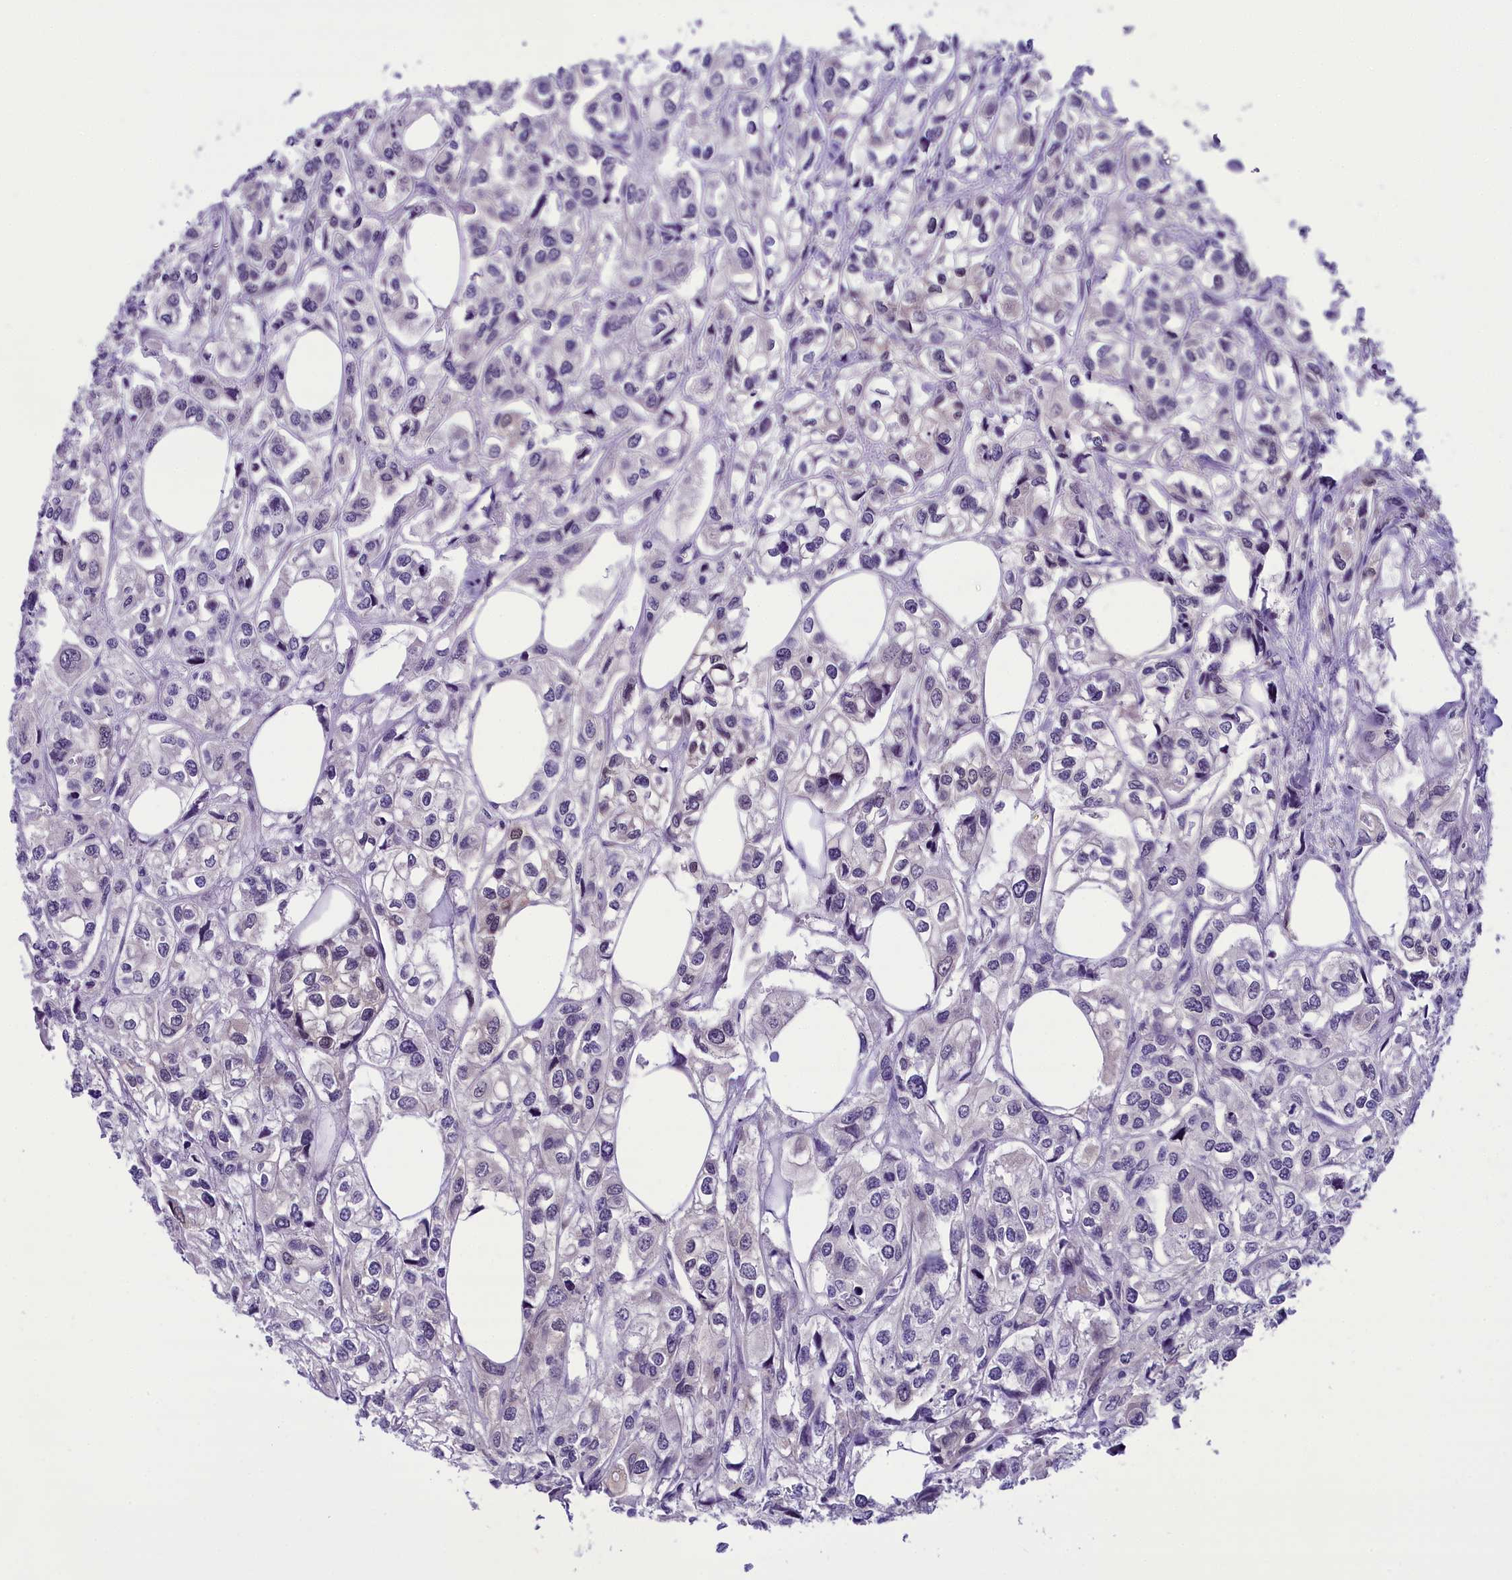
{"staining": {"intensity": "negative", "quantity": "none", "location": "none"}, "tissue": "urothelial cancer", "cell_type": "Tumor cells", "image_type": "cancer", "snomed": [{"axis": "morphology", "description": "Urothelial carcinoma, High grade"}, {"axis": "topography", "description": "Urinary bladder"}], "caption": "Immunohistochemical staining of human urothelial cancer exhibits no significant positivity in tumor cells.", "gene": "PRR15", "patient": {"sex": "male", "age": 67}}